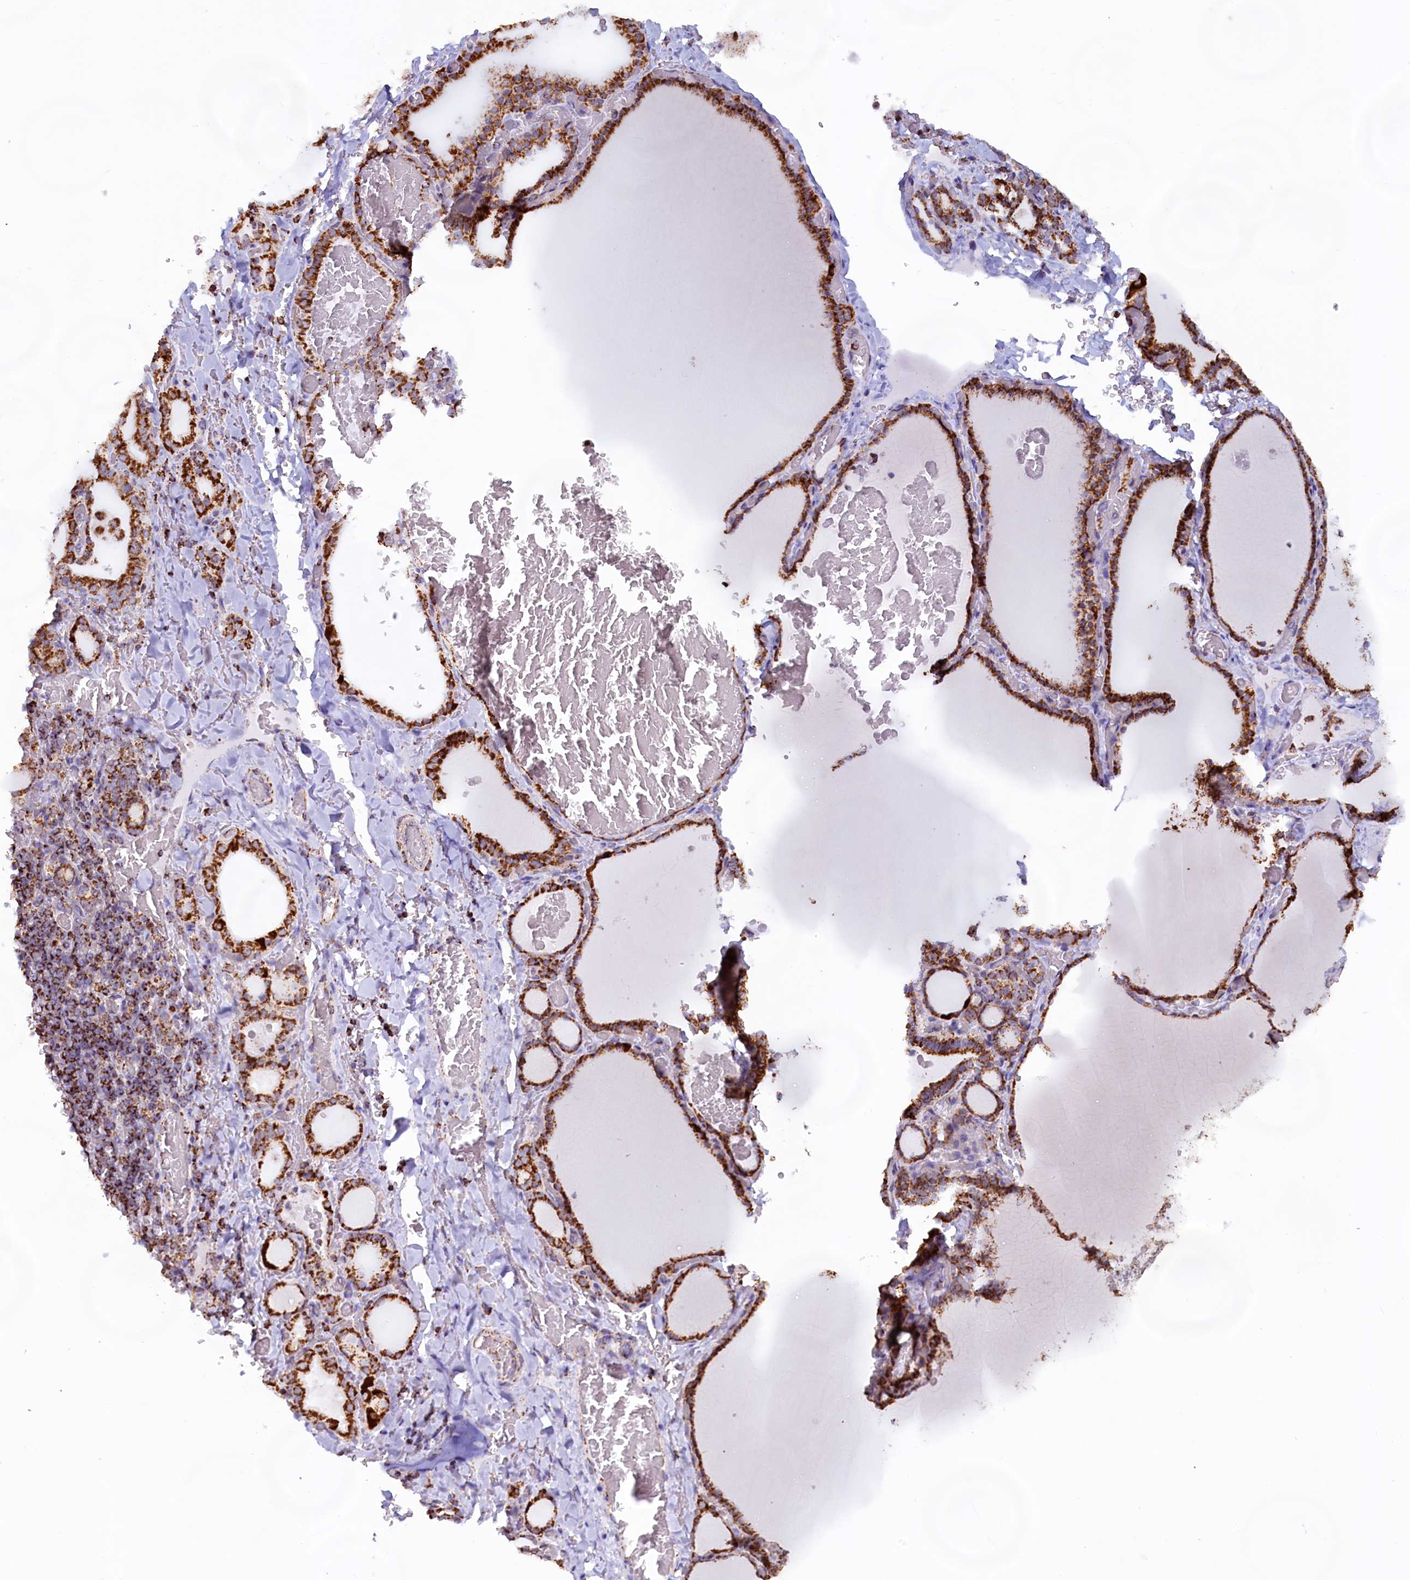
{"staining": {"intensity": "strong", "quantity": ">75%", "location": "cytoplasmic/membranous"}, "tissue": "thyroid gland", "cell_type": "Glandular cells", "image_type": "normal", "snomed": [{"axis": "morphology", "description": "Normal tissue, NOS"}, {"axis": "topography", "description": "Thyroid gland"}], "caption": "Immunohistochemical staining of normal human thyroid gland demonstrates strong cytoplasmic/membranous protein positivity in about >75% of glandular cells. The protein of interest is shown in brown color, while the nuclei are stained blue.", "gene": "C1D", "patient": {"sex": "female", "age": 39}}